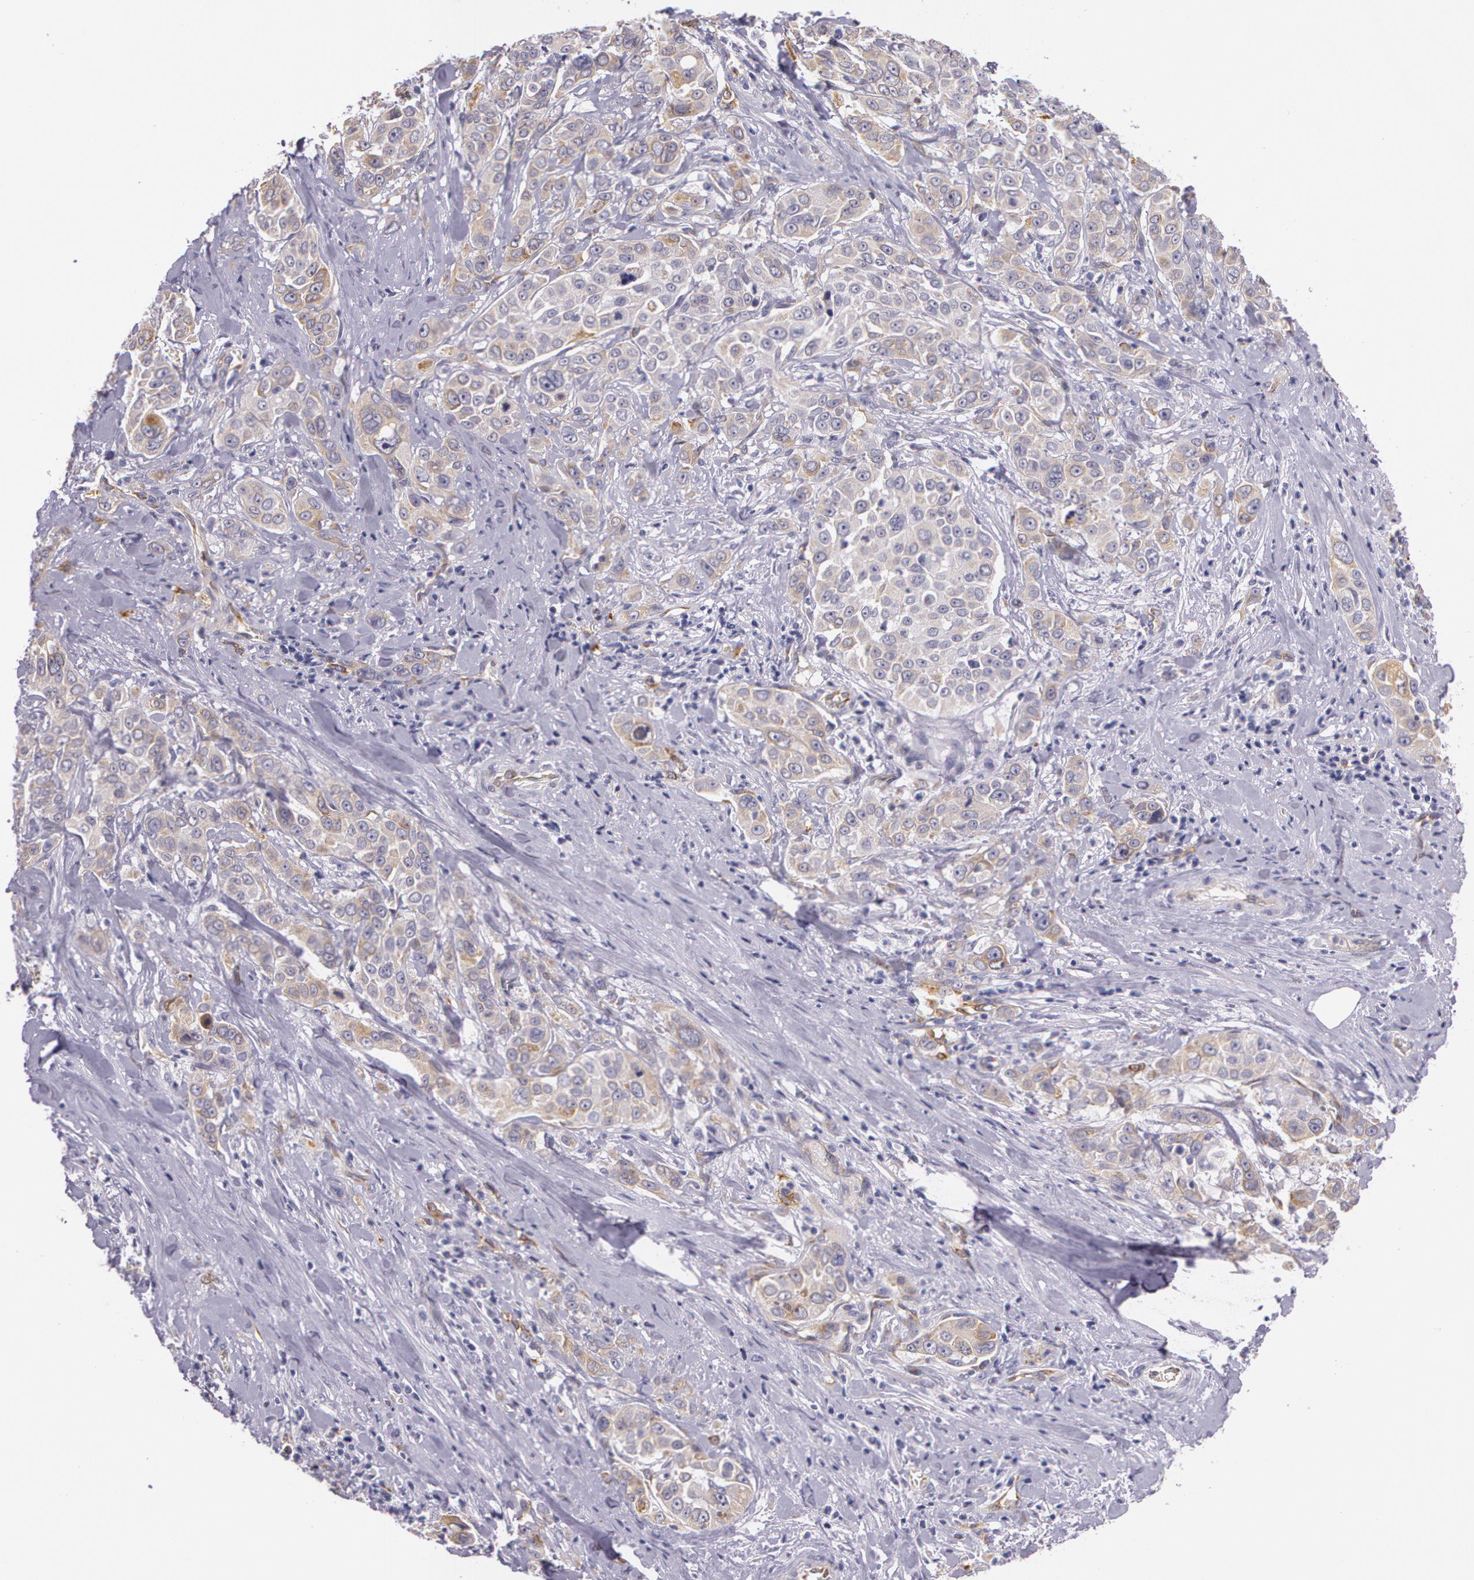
{"staining": {"intensity": "moderate", "quantity": "25%-75%", "location": "cytoplasmic/membranous"}, "tissue": "pancreatic cancer", "cell_type": "Tumor cells", "image_type": "cancer", "snomed": [{"axis": "morphology", "description": "Adenocarcinoma, NOS"}, {"axis": "topography", "description": "Pancreas"}], "caption": "Immunohistochemistry (DAB (3,3'-diaminobenzidine)) staining of pancreatic cancer exhibits moderate cytoplasmic/membranous protein expression in approximately 25%-75% of tumor cells. Ihc stains the protein of interest in brown and the nuclei are stained blue.", "gene": "APP", "patient": {"sex": "female", "age": 52}}